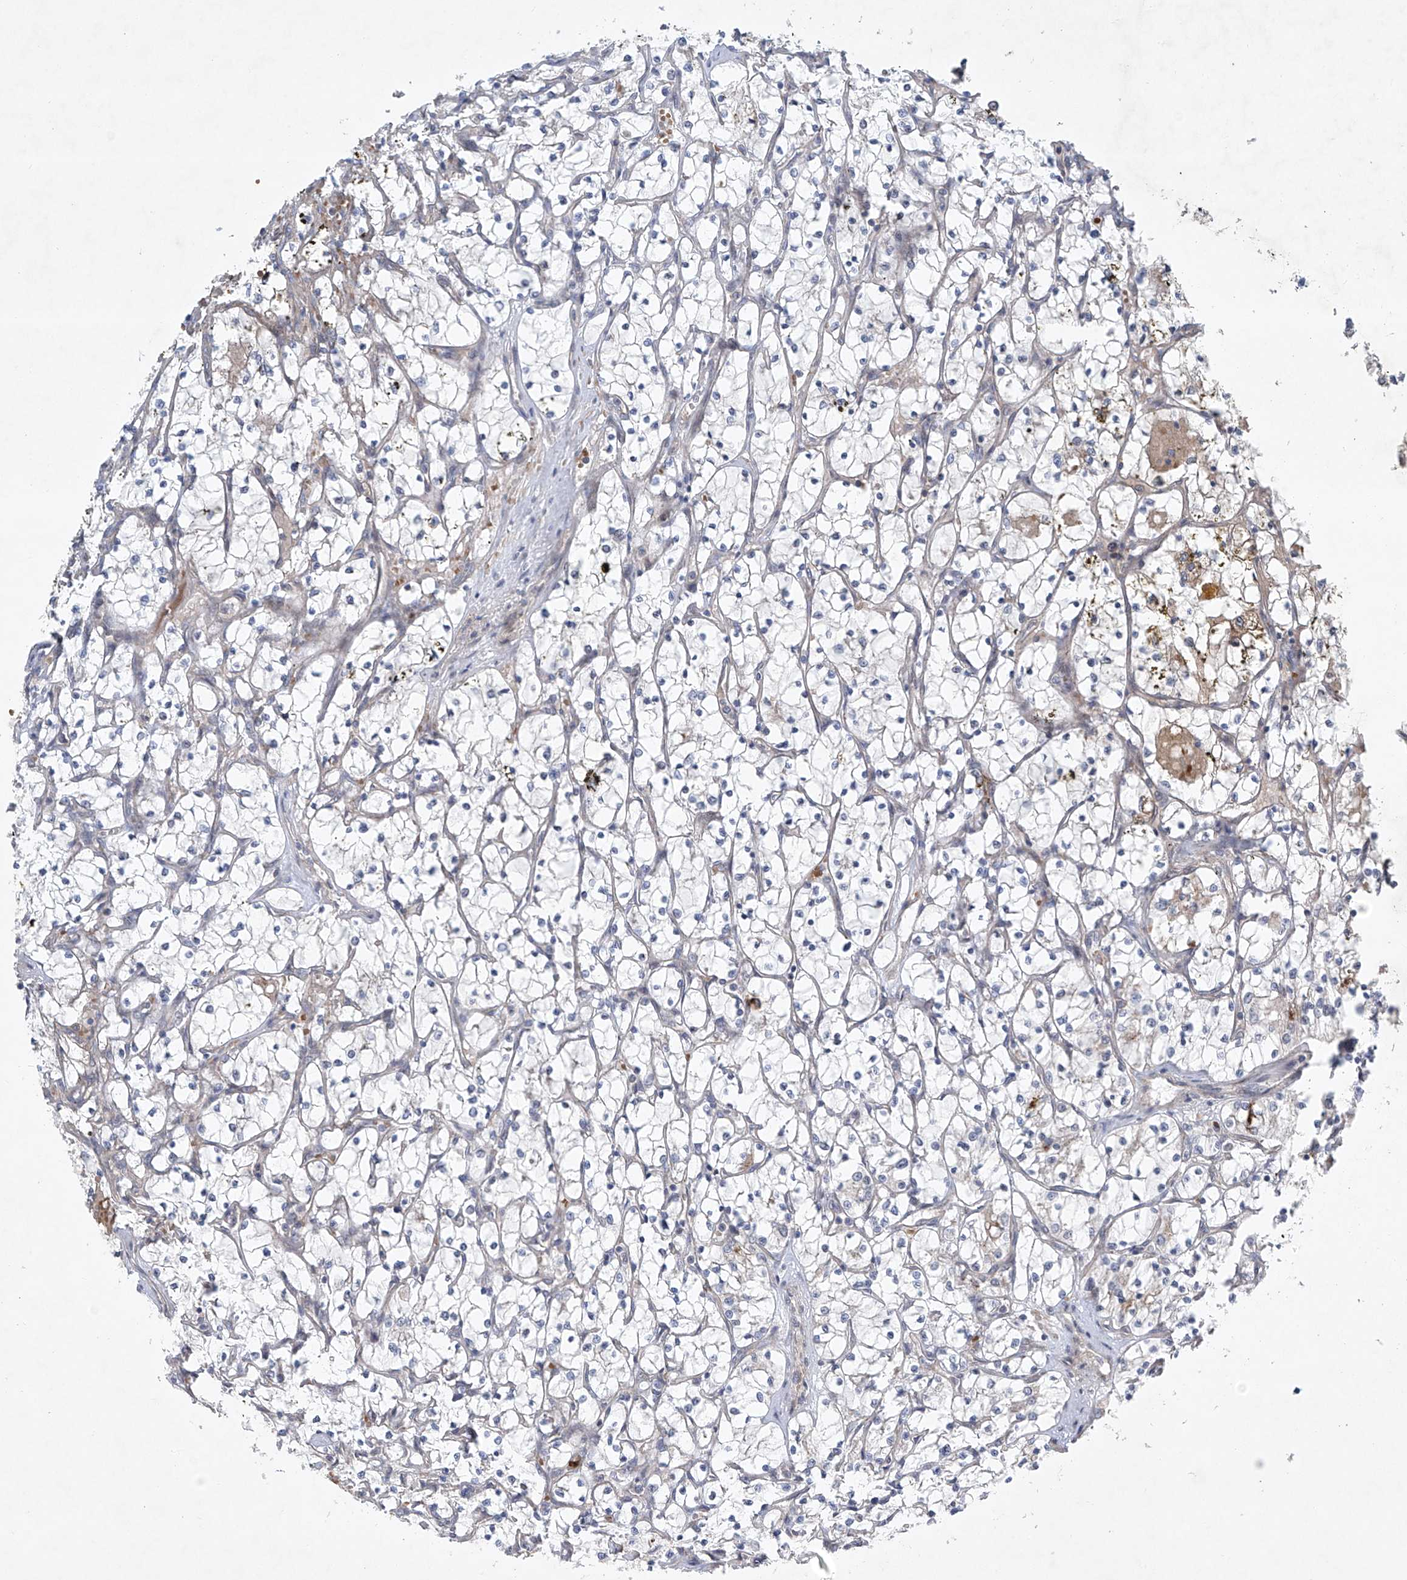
{"staining": {"intensity": "negative", "quantity": "none", "location": "none"}, "tissue": "renal cancer", "cell_type": "Tumor cells", "image_type": "cancer", "snomed": [{"axis": "morphology", "description": "Adenocarcinoma, NOS"}, {"axis": "topography", "description": "Kidney"}], "caption": "DAB immunohistochemical staining of renal cancer reveals no significant positivity in tumor cells.", "gene": "TJAP1", "patient": {"sex": "female", "age": 69}}